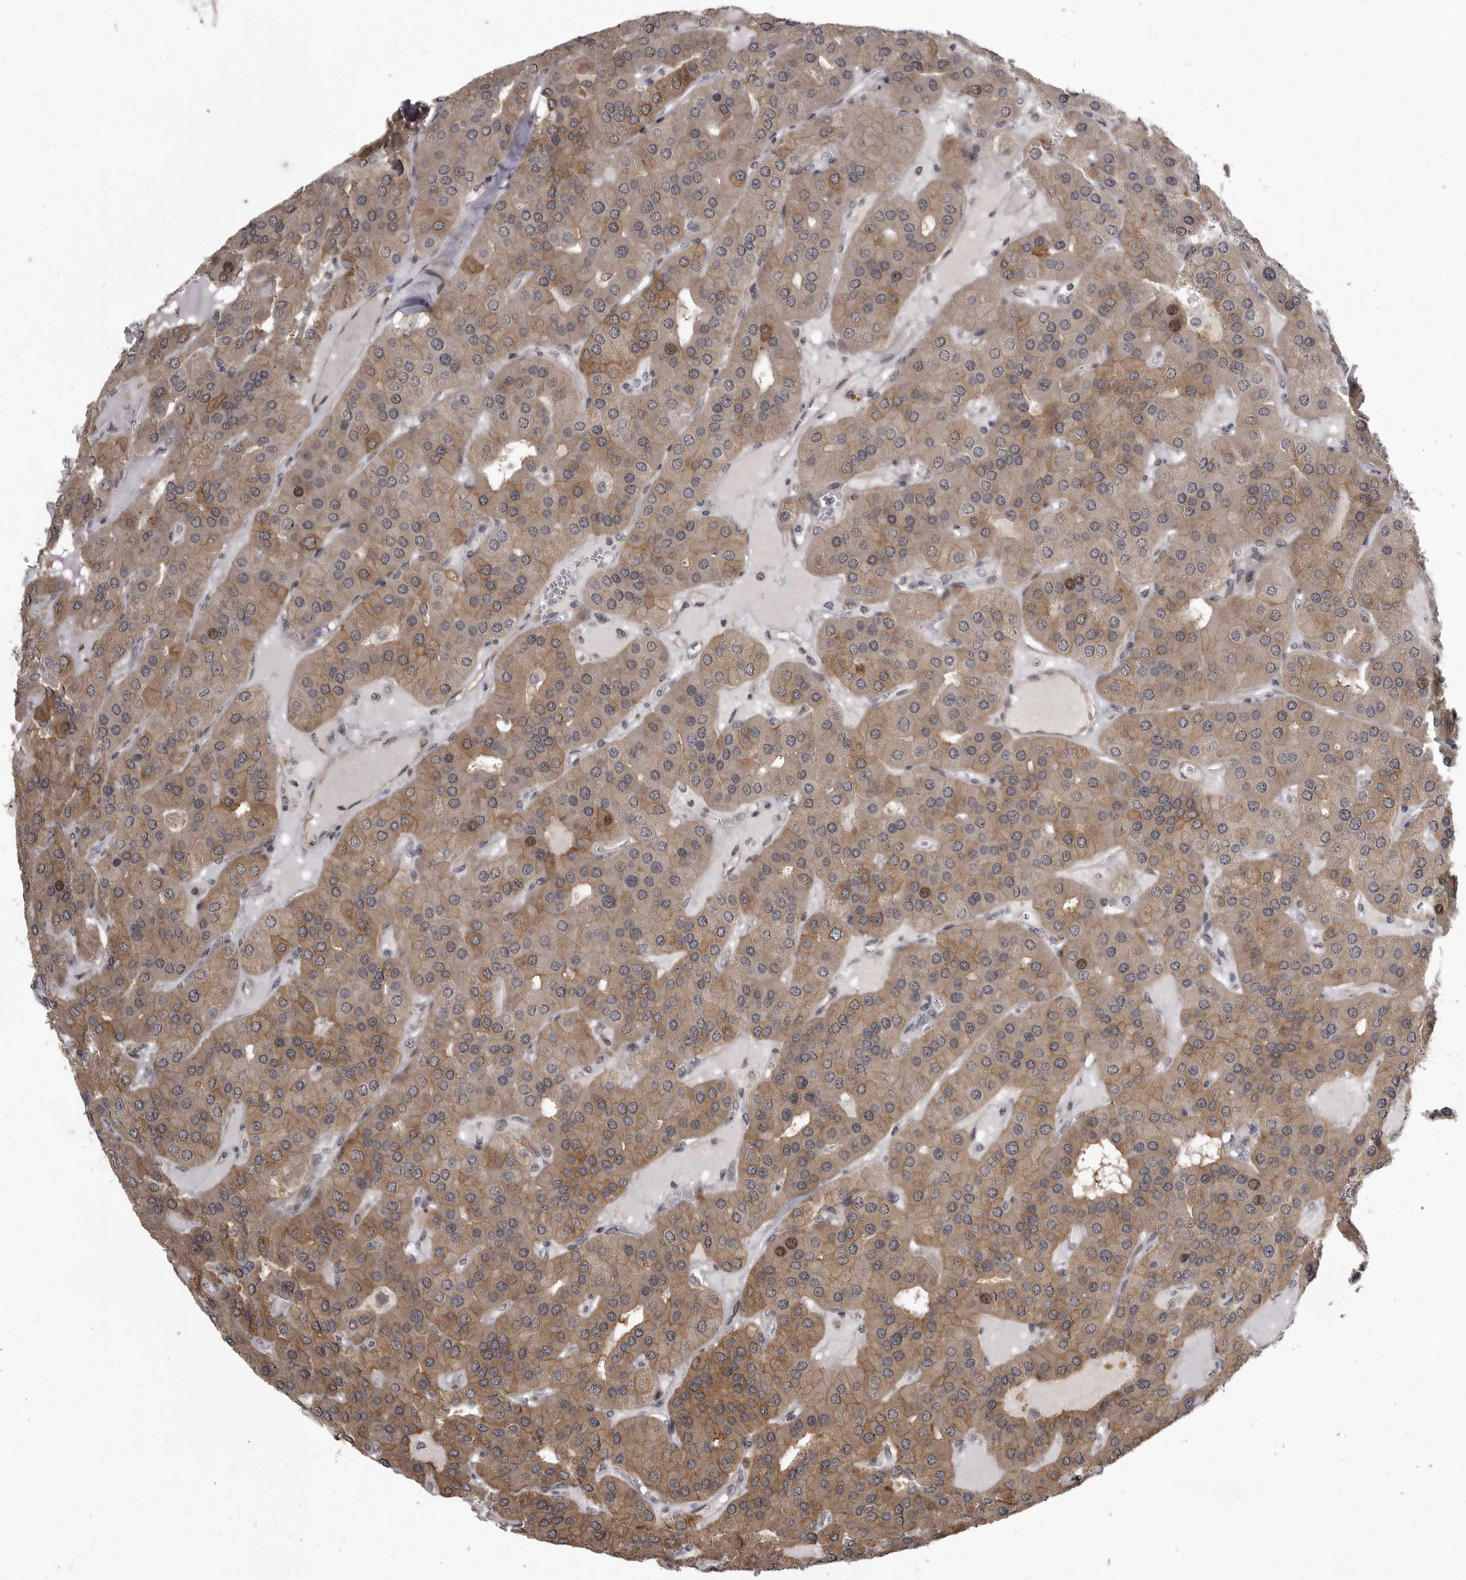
{"staining": {"intensity": "moderate", "quantity": ">75%", "location": "cytoplasmic/membranous,nuclear"}, "tissue": "parathyroid gland", "cell_type": "Glandular cells", "image_type": "normal", "snomed": [{"axis": "morphology", "description": "Normal tissue, NOS"}, {"axis": "morphology", "description": "Adenoma, NOS"}, {"axis": "topography", "description": "Parathyroid gland"}], "caption": "A high-resolution photomicrograph shows immunohistochemistry staining of unremarkable parathyroid gland, which shows moderate cytoplasmic/membranous,nuclear staining in about >75% of glandular cells.", "gene": "SNX16", "patient": {"sex": "female", "age": 86}}